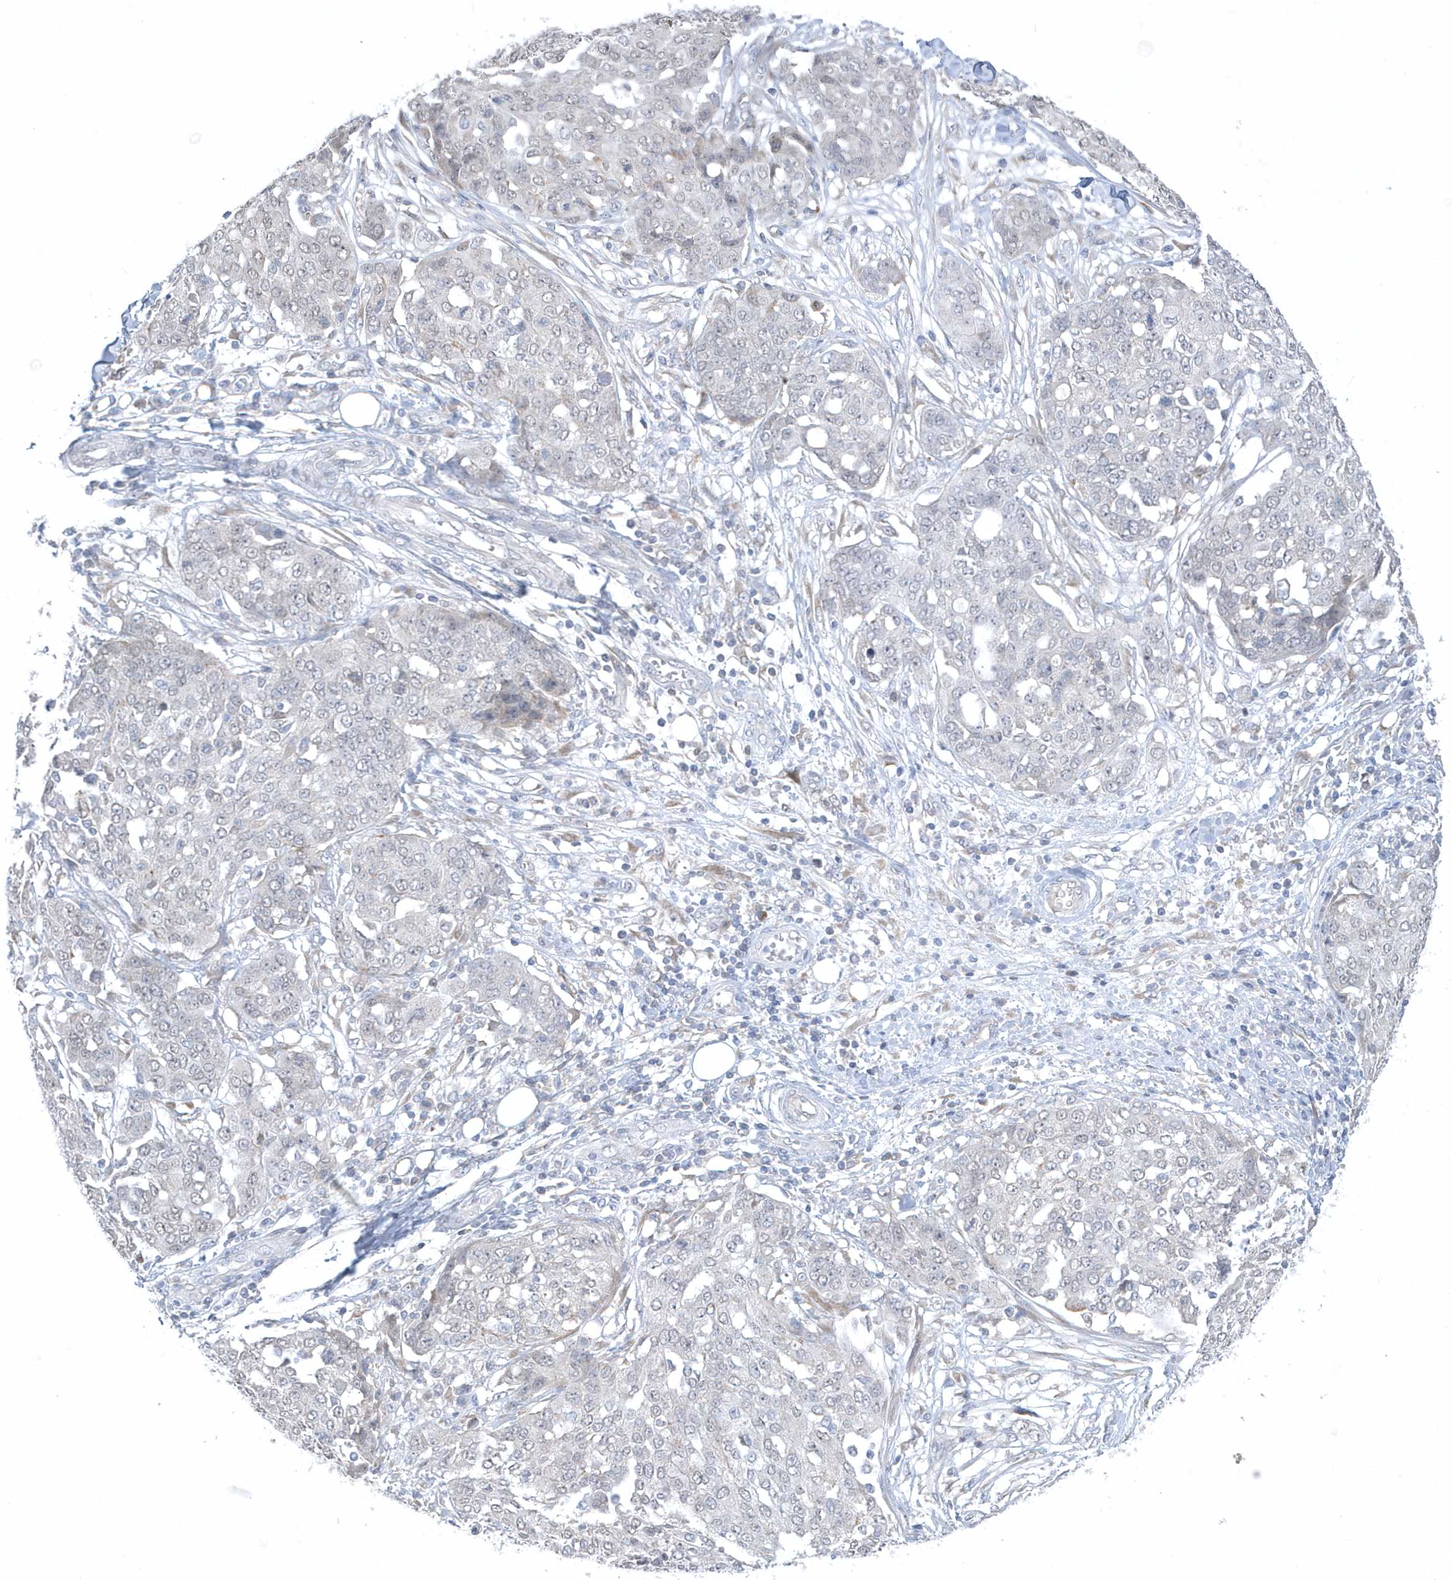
{"staining": {"intensity": "negative", "quantity": "none", "location": "none"}, "tissue": "ovarian cancer", "cell_type": "Tumor cells", "image_type": "cancer", "snomed": [{"axis": "morphology", "description": "Cystadenocarcinoma, serous, NOS"}, {"axis": "topography", "description": "Soft tissue"}, {"axis": "topography", "description": "Ovary"}], "caption": "High magnification brightfield microscopy of serous cystadenocarcinoma (ovarian) stained with DAB (brown) and counterstained with hematoxylin (blue): tumor cells show no significant expression.", "gene": "ZC3H12D", "patient": {"sex": "female", "age": 57}}